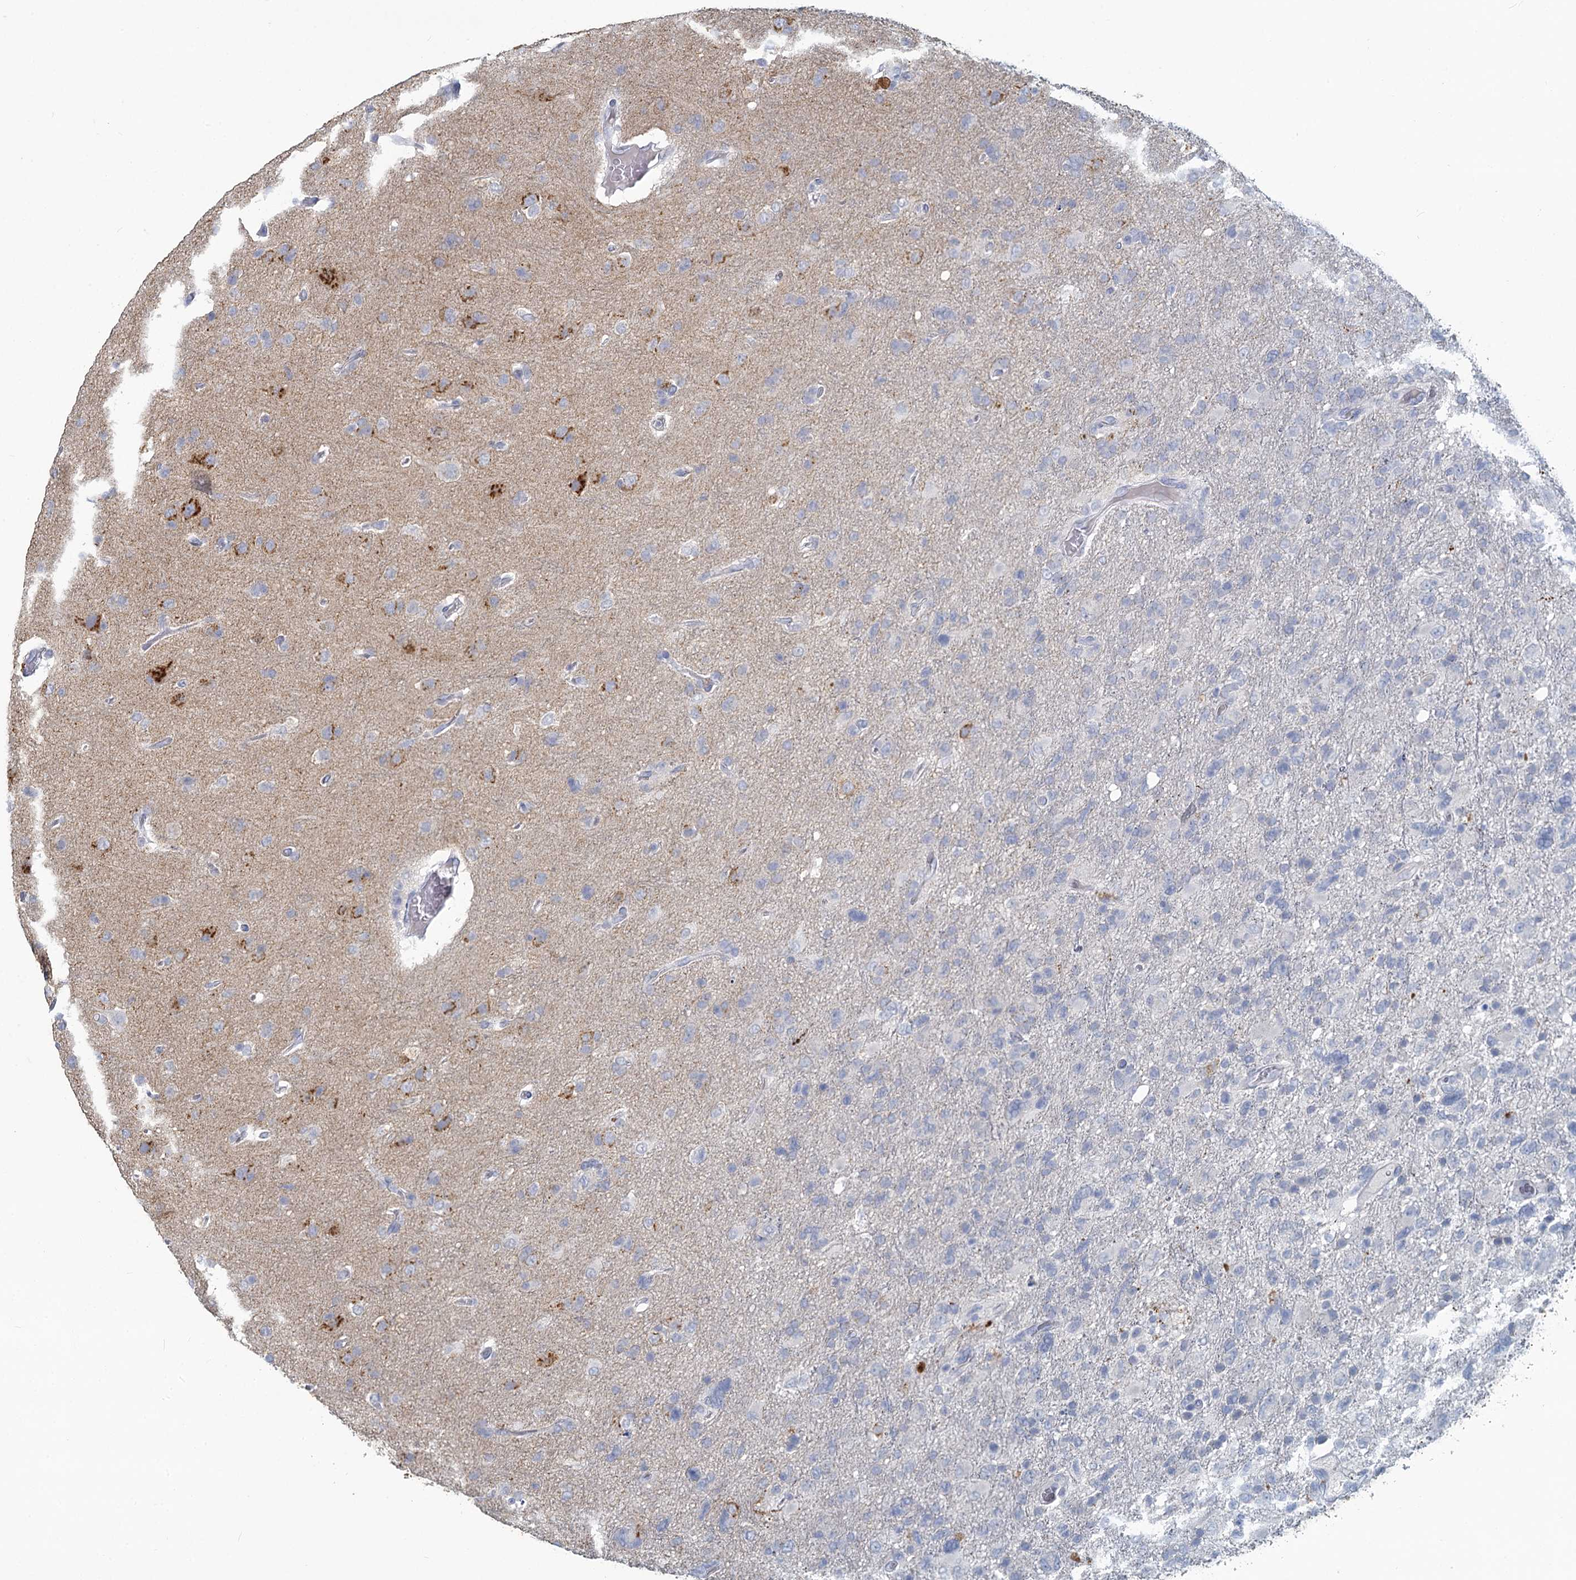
{"staining": {"intensity": "negative", "quantity": "none", "location": "none"}, "tissue": "glioma", "cell_type": "Tumor cells", "image_type": "cancer", "snomed": [{"axis": "morphology", "description": "Glioma, malignant, High grade"}, {"axis": "topography", "description": "Brain"}], "caption": "There is no significant expression in tumor cells of malignant glioma (high-grade). (IHC, brightfield microscopy, high magnification).", "gene": "CHGA", "patient": {"sex": "male", "age": 61}}